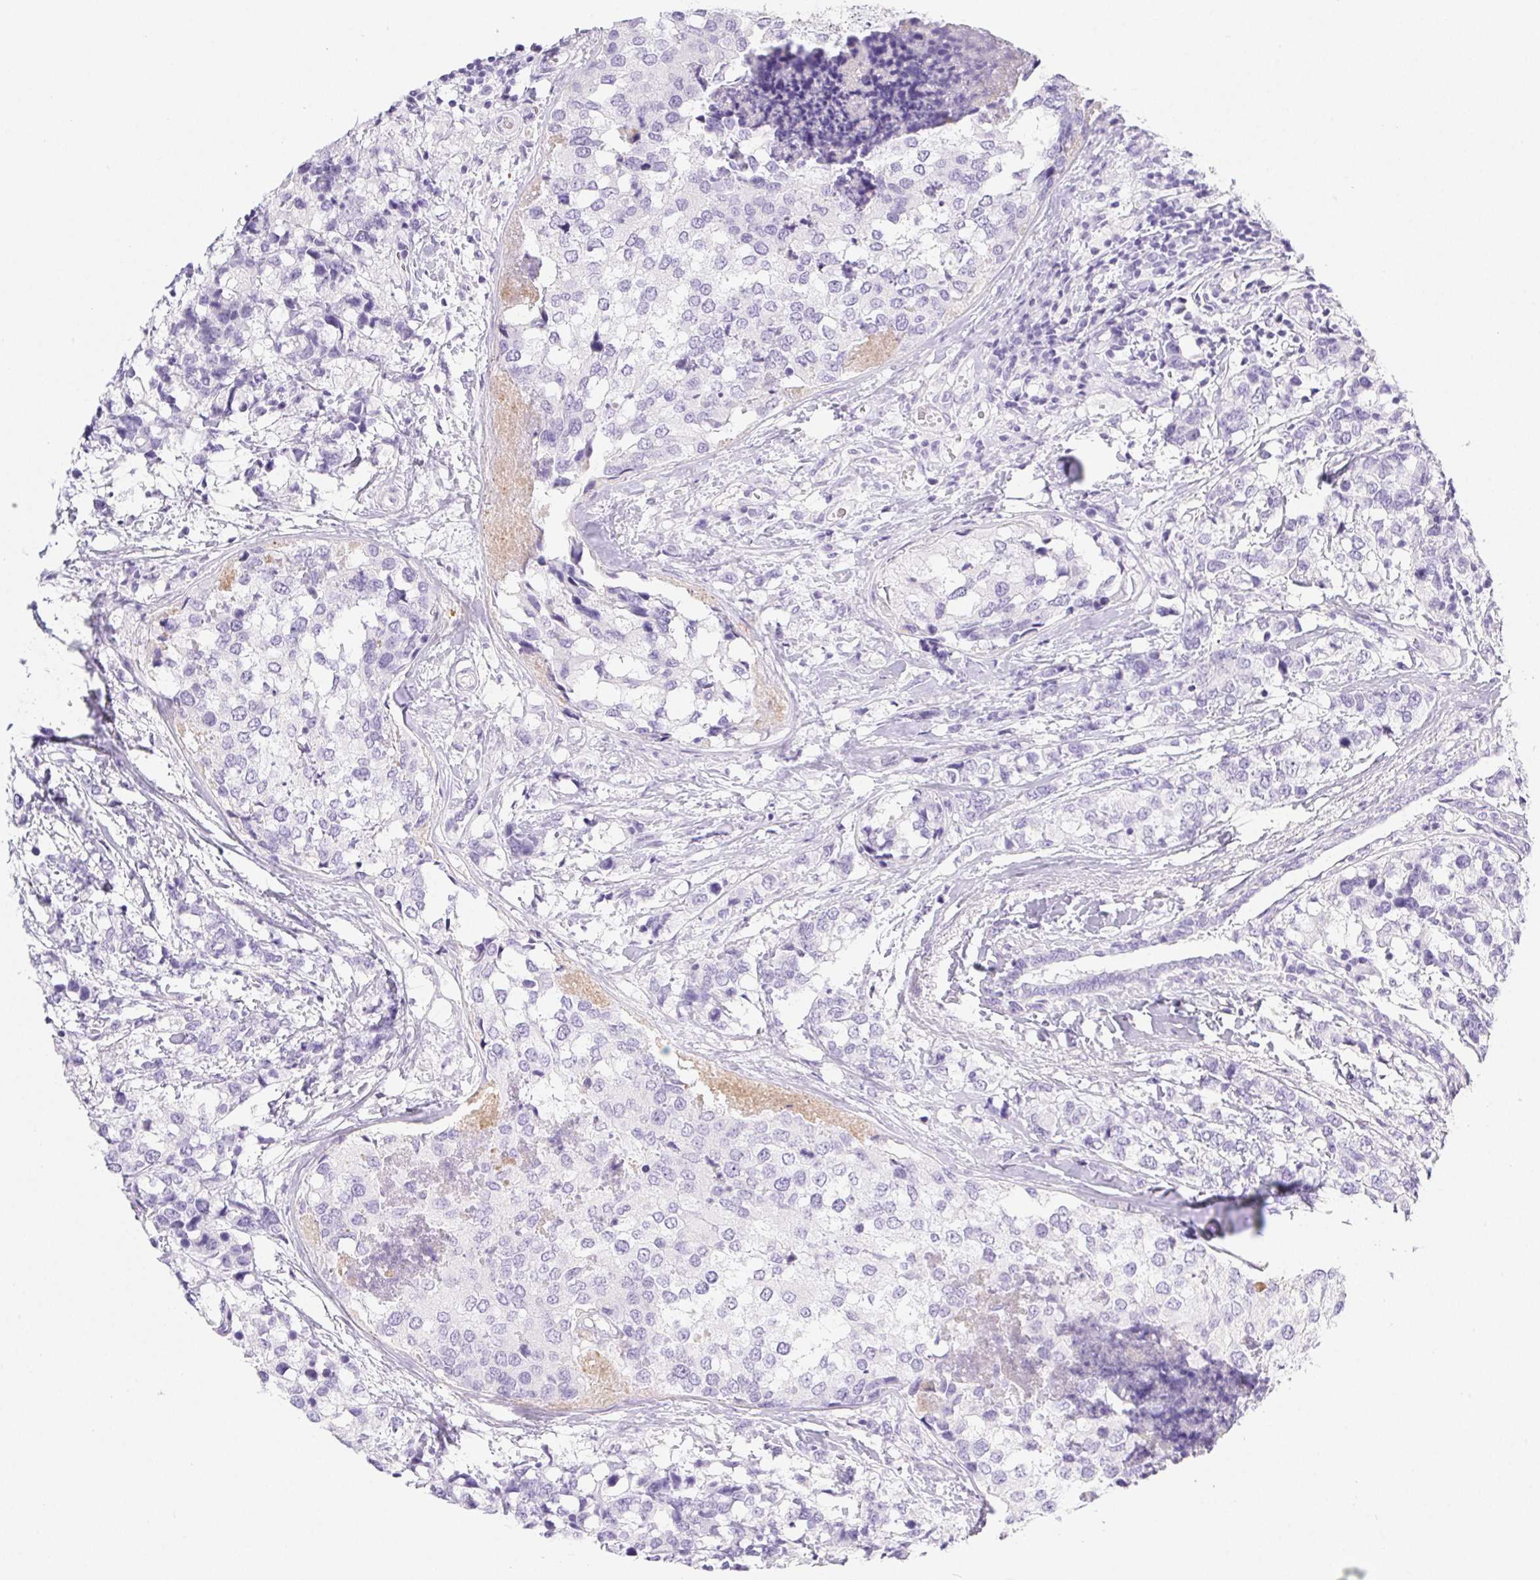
{"staining": {"intensity": "negative", "quantity": "none", "location": "none"}, "tissue": "breast cancer", "cell_type": "Tumor cells", "image_type": "cancer", "snomed": [{"axis": "morphology", "description": "Lobular carcinoma"}, {"axis": "topography", "description": "Breast"}], "caption": "The IHC histopathology image has no significant positivity in tumor cells of lobular carcinoma (breast) tissue.", "gene": "PNLIP", "patient": {"sex": "female", "age": 59}}